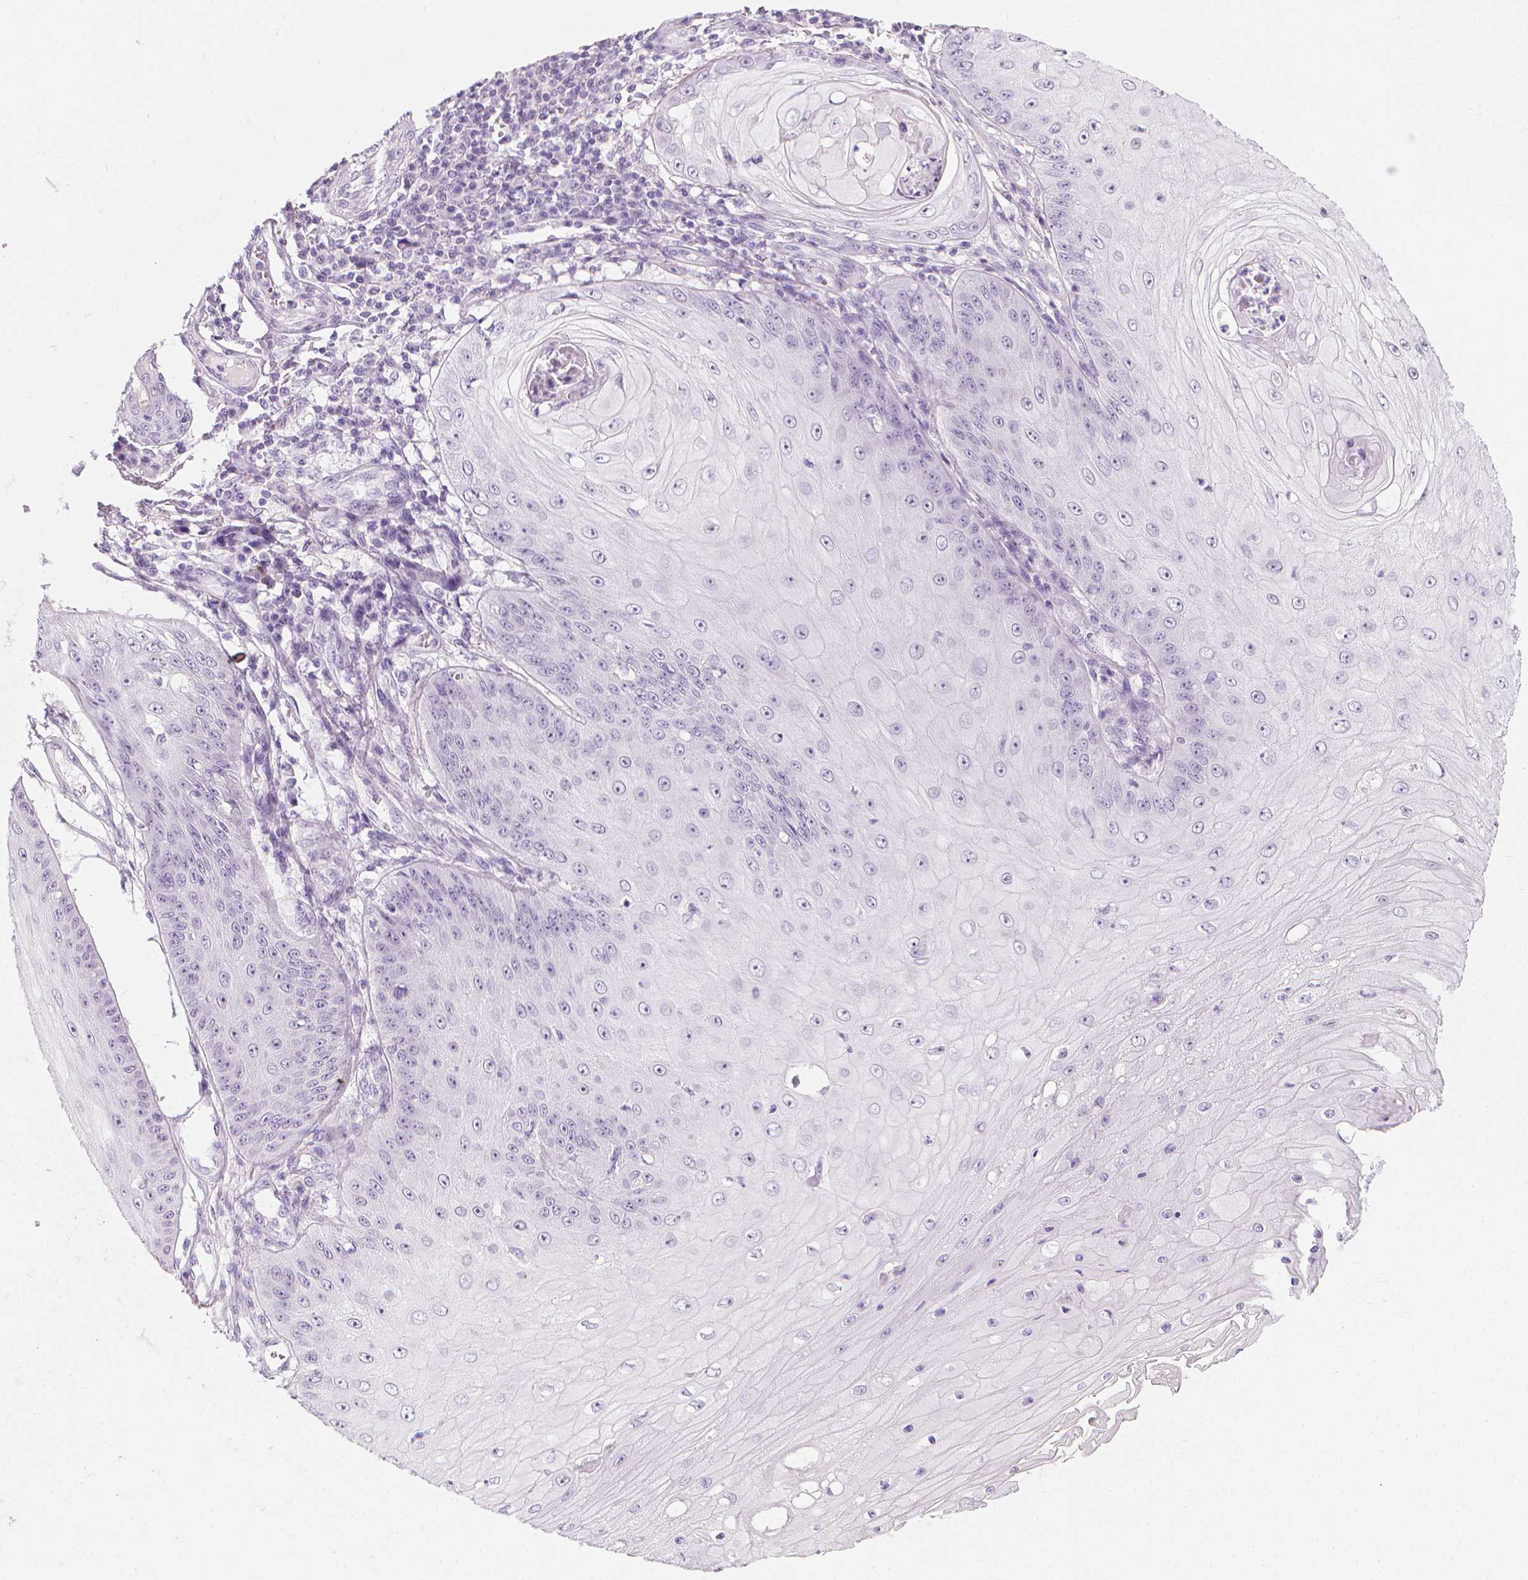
{"staining": {"intensity": "negative", "quantity": "none", "location": "none"}, "tissue": "skin cancer", "cell_type": "Tumor cells", "image_type": "cancer", "snomed": [{"axis": "morphology", "description": "Squamous cell carcinoma, NOS"}, {"axis": "topography", "description": "Skin"}], "caption": "Human skin cancer (squamous cell carcinoma) stained for a protein using IHC demonstrates no positivity in tumor cells.", "gene": "DCAF8L1", "patient": {"sex": "male", "age": 70}}